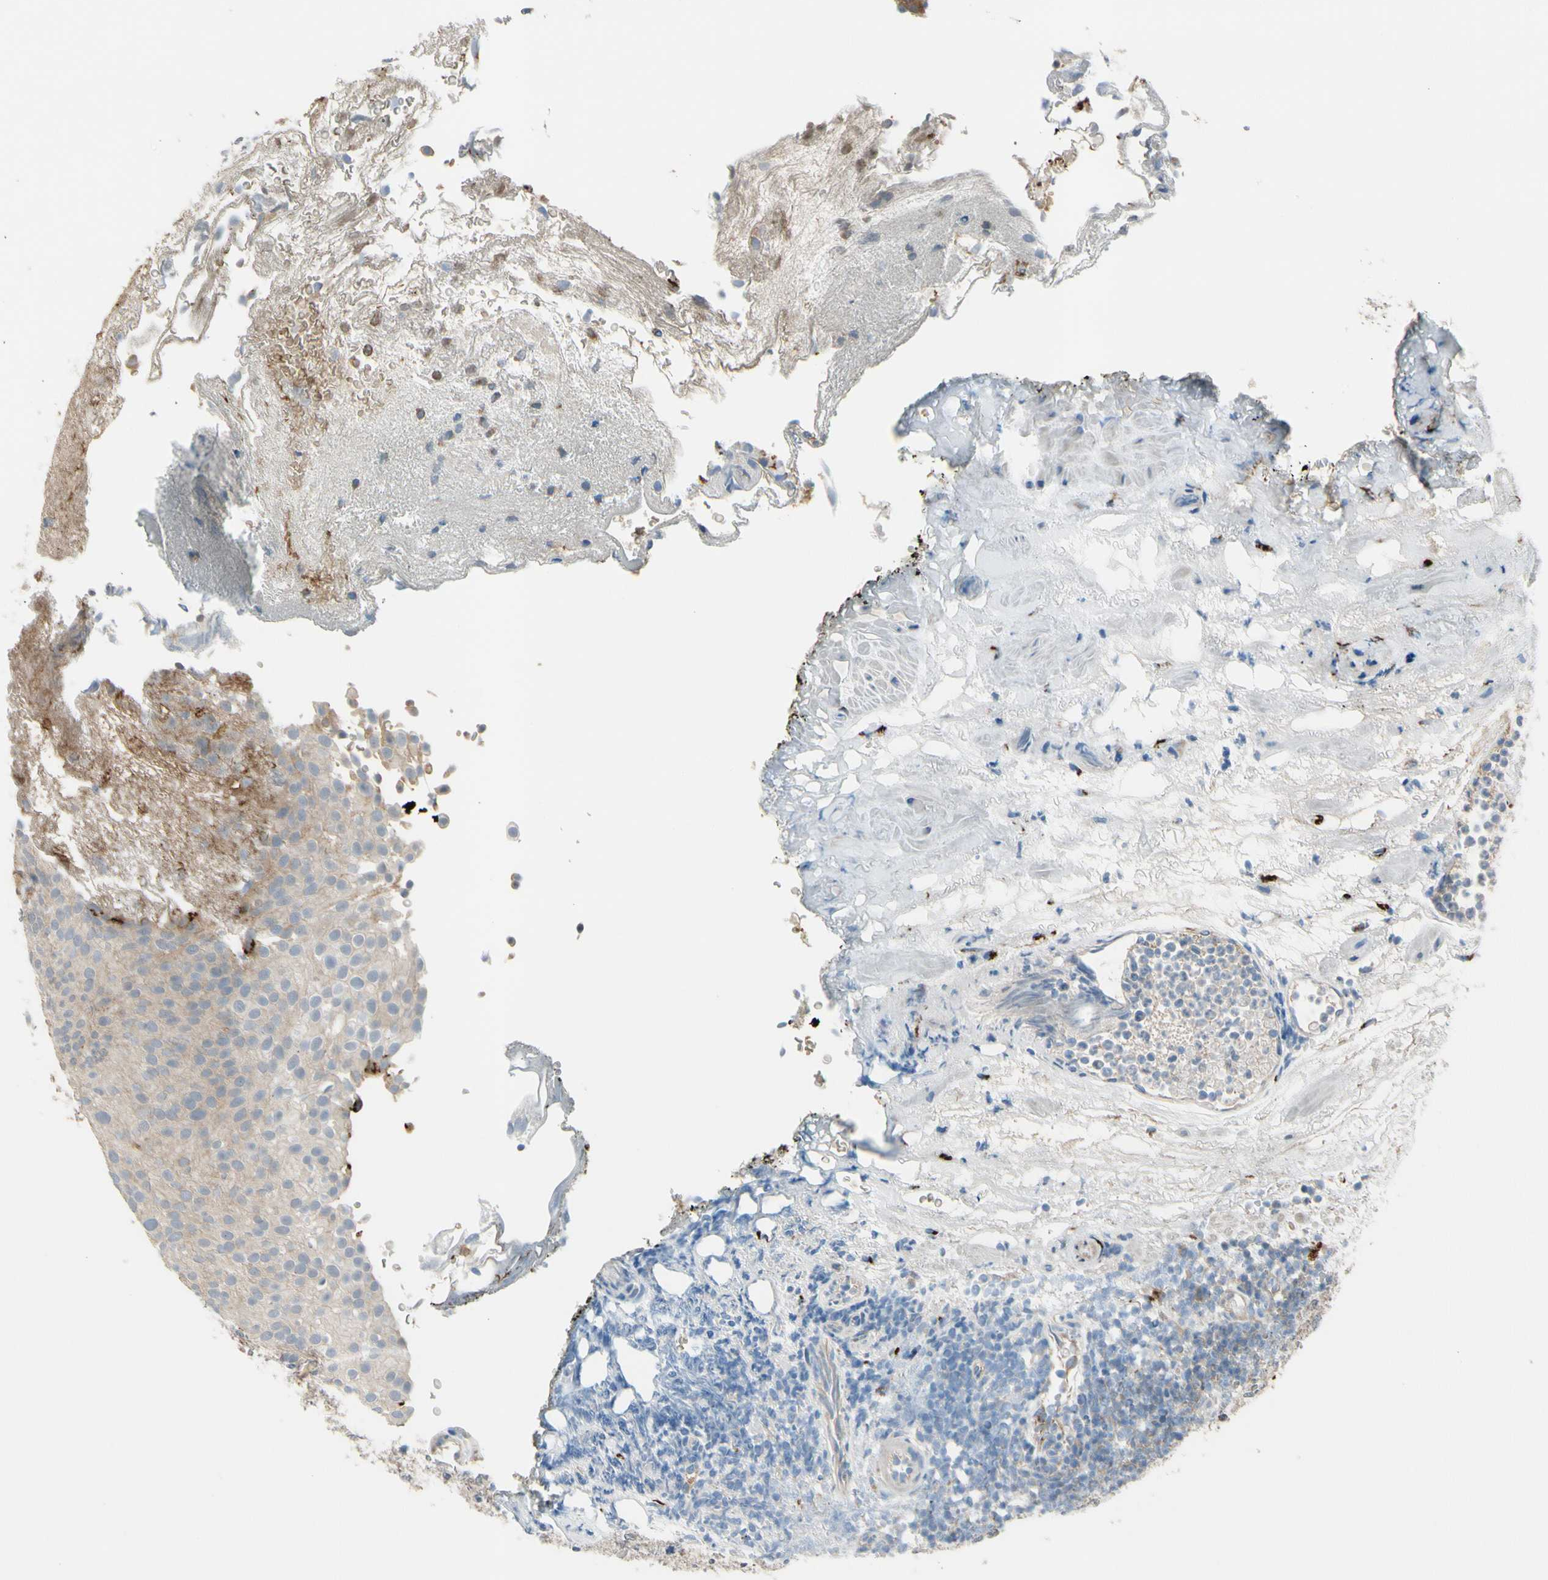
{"staining": {"intensity": "weak", "quantity": "25%-75%", "location": "cytoplasmic/membranous"}, "tissue": "urothelial cancer", "cell_type": "Tumor cells", "image_type": "cancer", "snomed": [{"axis": "morphology", "description": "Urothelial carcinoma, Low grade"}, {"axis": "topography", "description": "Urinary bladder"}], "caption": "Immunohistochemical staining of human urothelial cancer demonstrates low levels of weak cytoplasmic/membranous protein expression in approximately 25%-75% of tumor cells.", "gene": "GALNT5", "patient": {"sex": "male", "age": 78}}